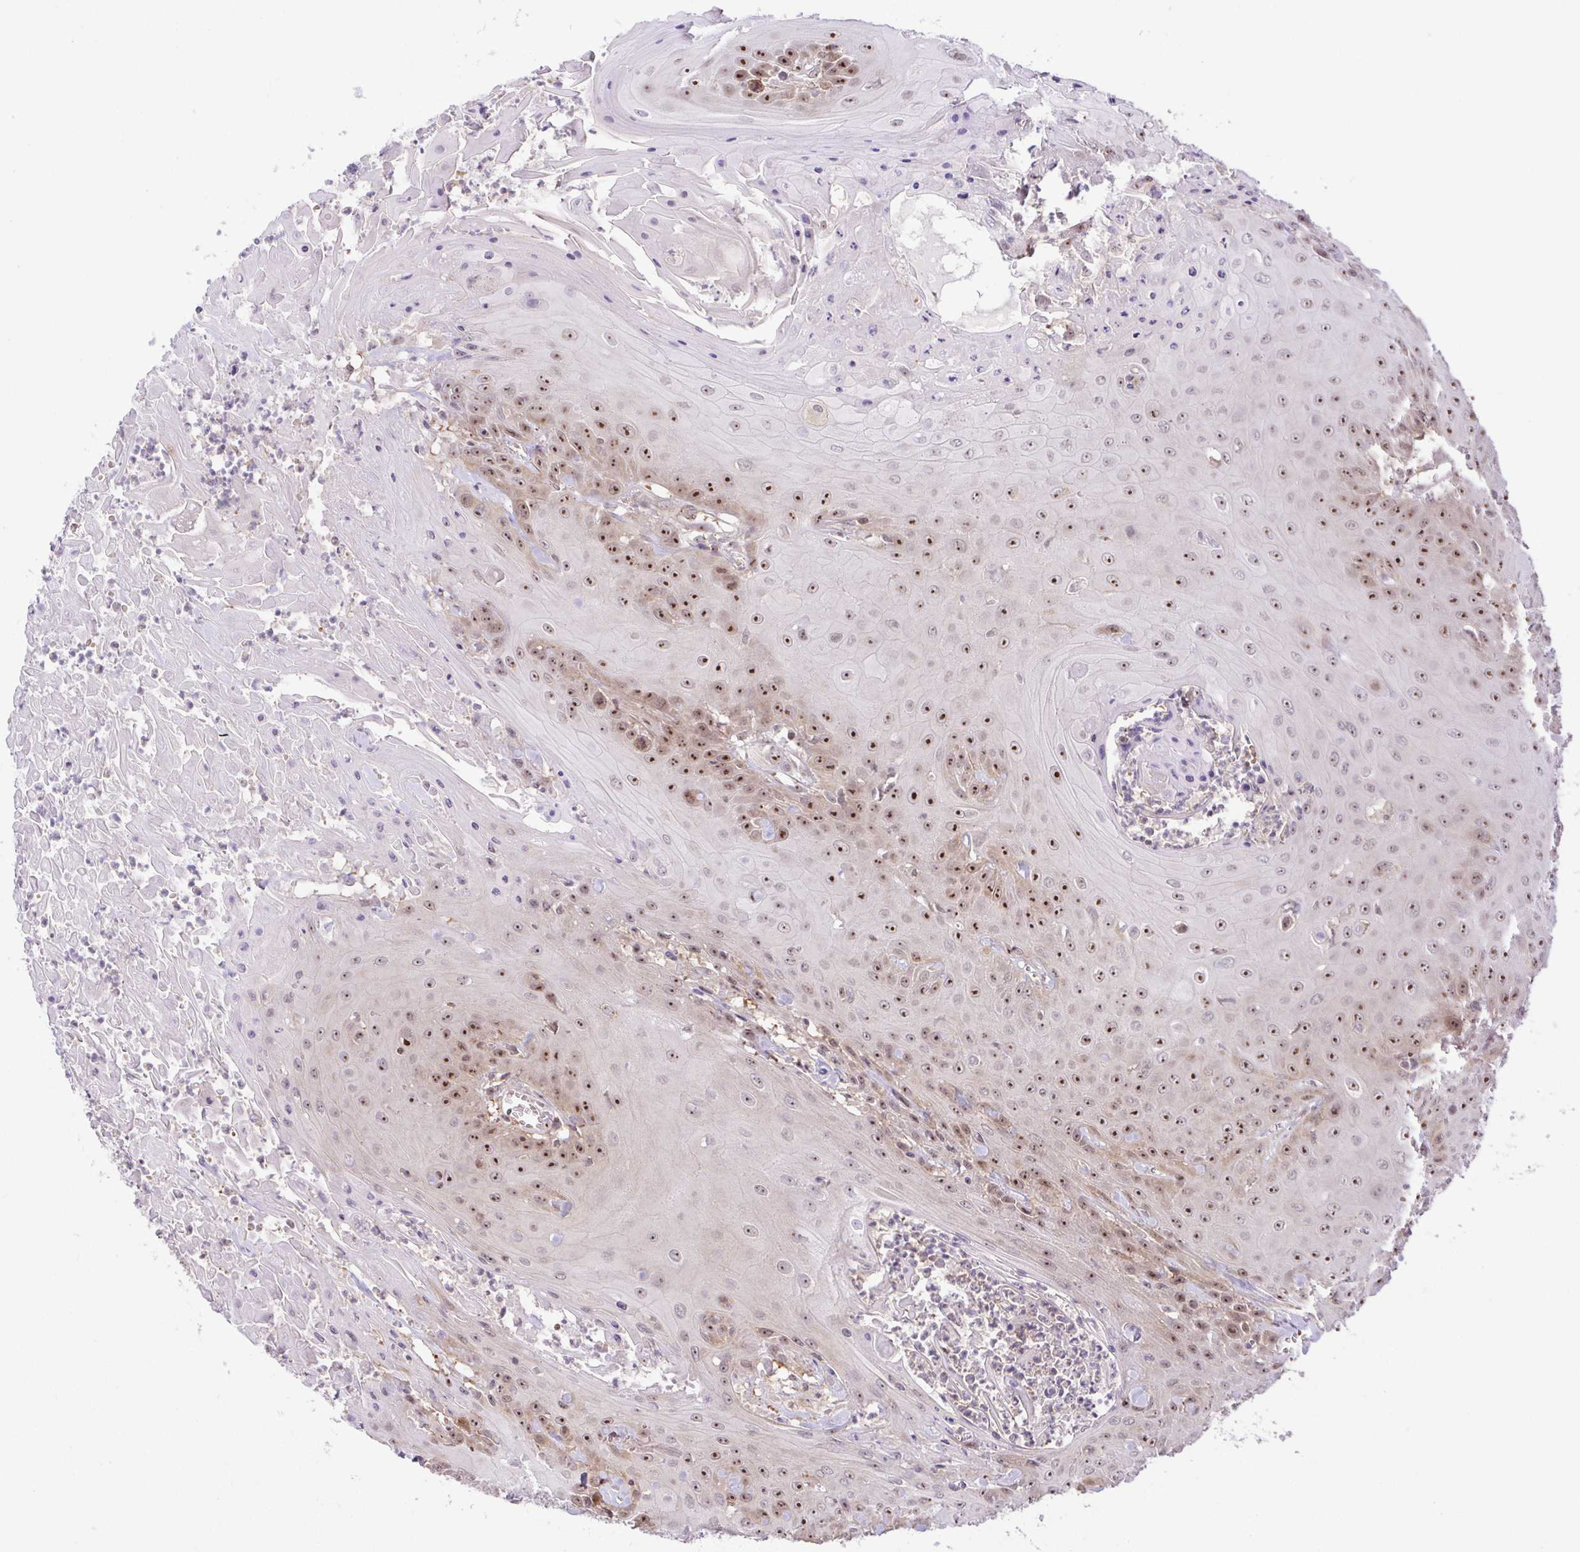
{"staining": {"intensity": "moderate", "quantity": "25%-75%", "location": "nuclear"}, "tissue": "head and neck cancer", "cell_type": "Tumor cells", "image_type": "cancer", "snomed": [{"axis": "morphology", "description": "Squamous cell carcinoma, NOS"}, {"axis": "topography", "description": "Skin"}, {"axis": "topography", "description": "Head-Neck"}], "caption": "Tumor cells reveal medium levels of moderate nuclear staining in about 25%-75% of cells in human head and neck squamous cell carcinoma. The protein is shown in brown color, while the nuclei are stained blue.", "gene": "RSL24D1", "patient": {"sex": "male", "age": 80}}